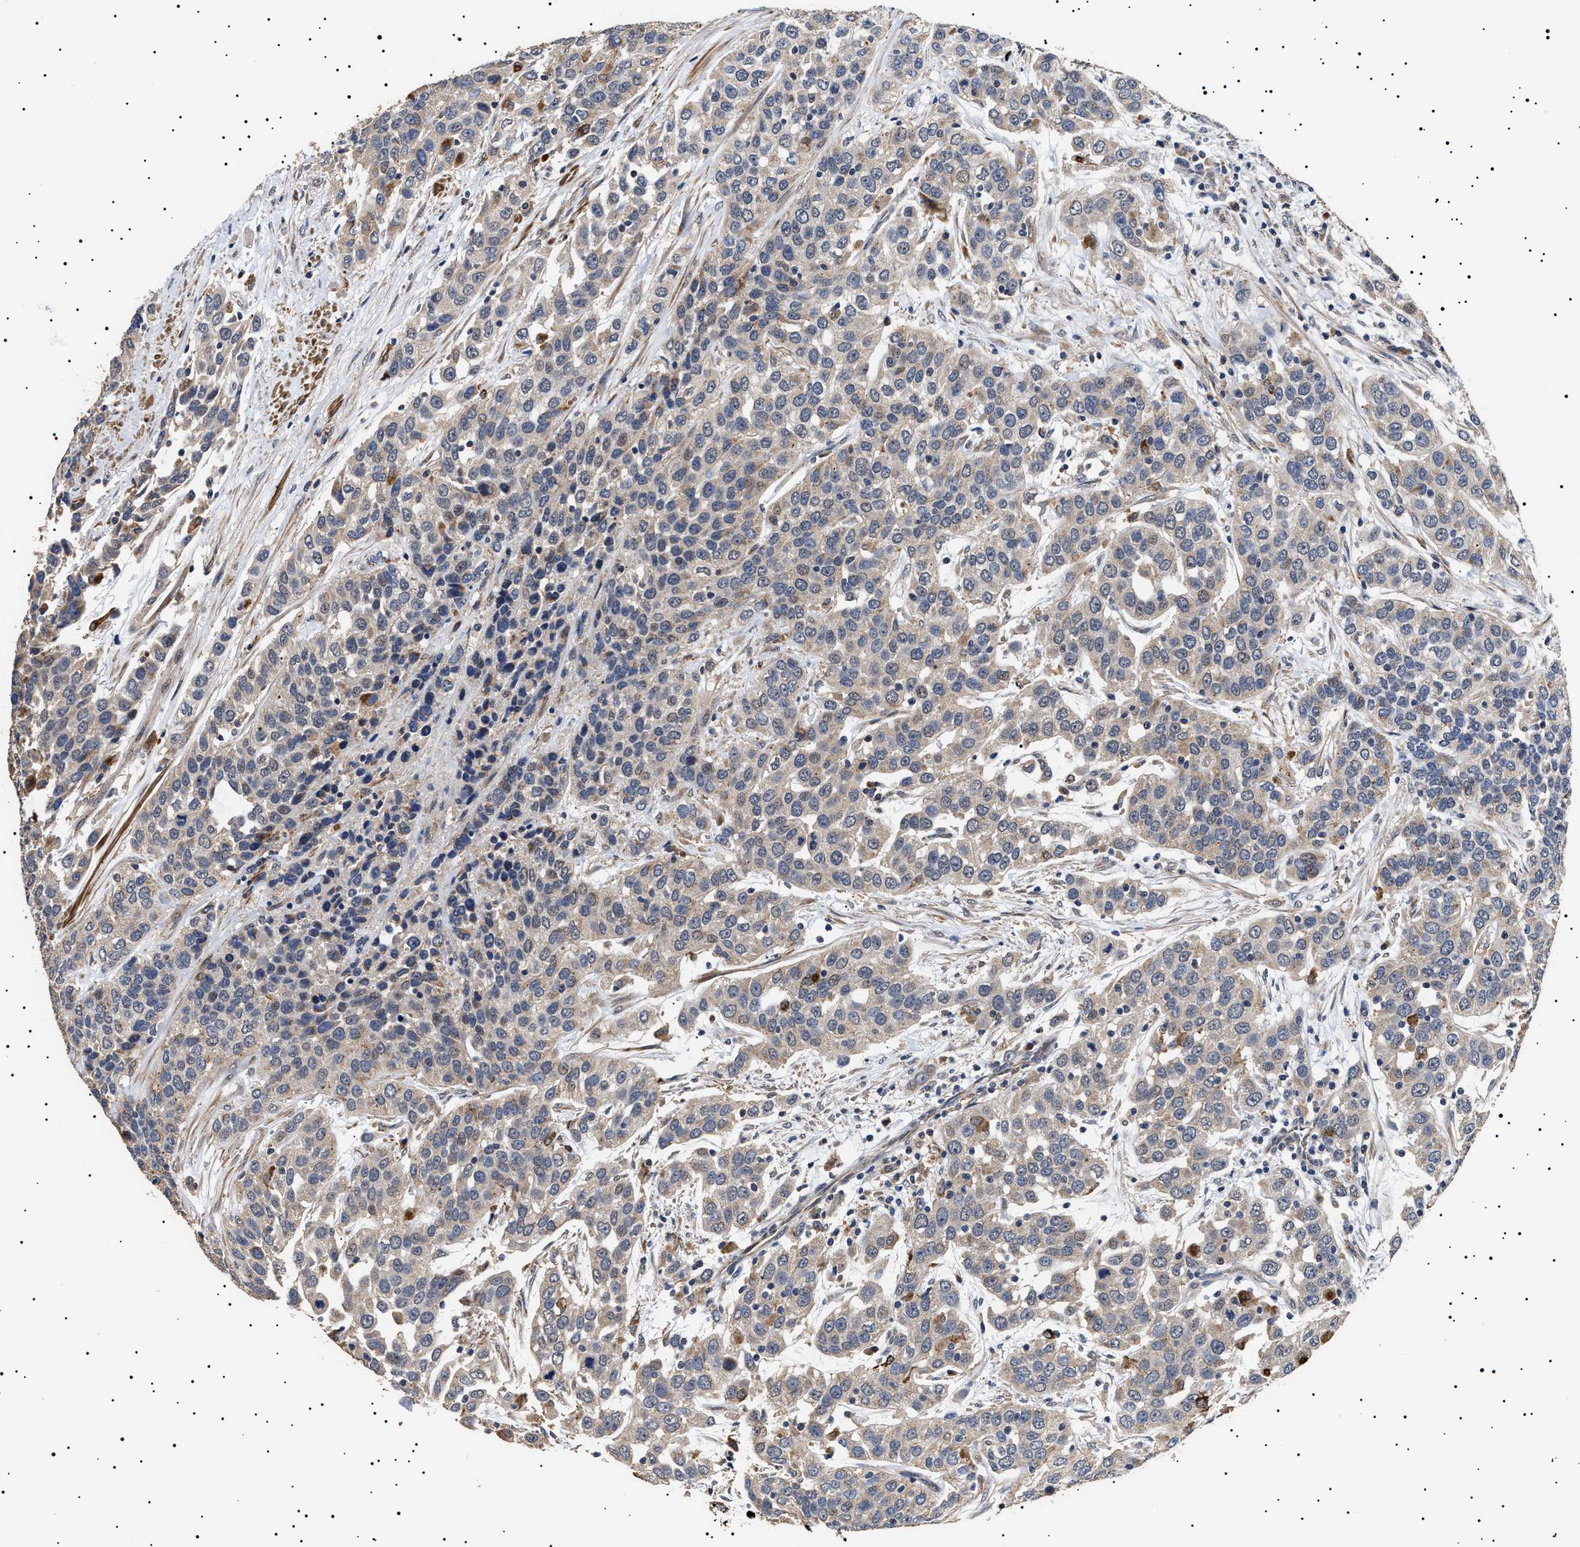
{"staining": {"intensity": "weak", "quantity": "25%-75%", "location": "cytoplasmic/membranous"}, "tissue": "urothelial cancer", "cell_type": "Tumor cells", "image_type": "cancer", "snomed": [{"axis": "morphology", "description": "Urothelial carcinoma, High grade"}, {"axis": "topography", "description": "Urinary bladder"}], "caption": "Protein analysis of urothelial cancer tissue shows weak cytoplasmic/membranous positivity in approximately 25%-75% of tumor cells.", "gene": "RAB34", "patient": {"sex": "female", "age": 80}}